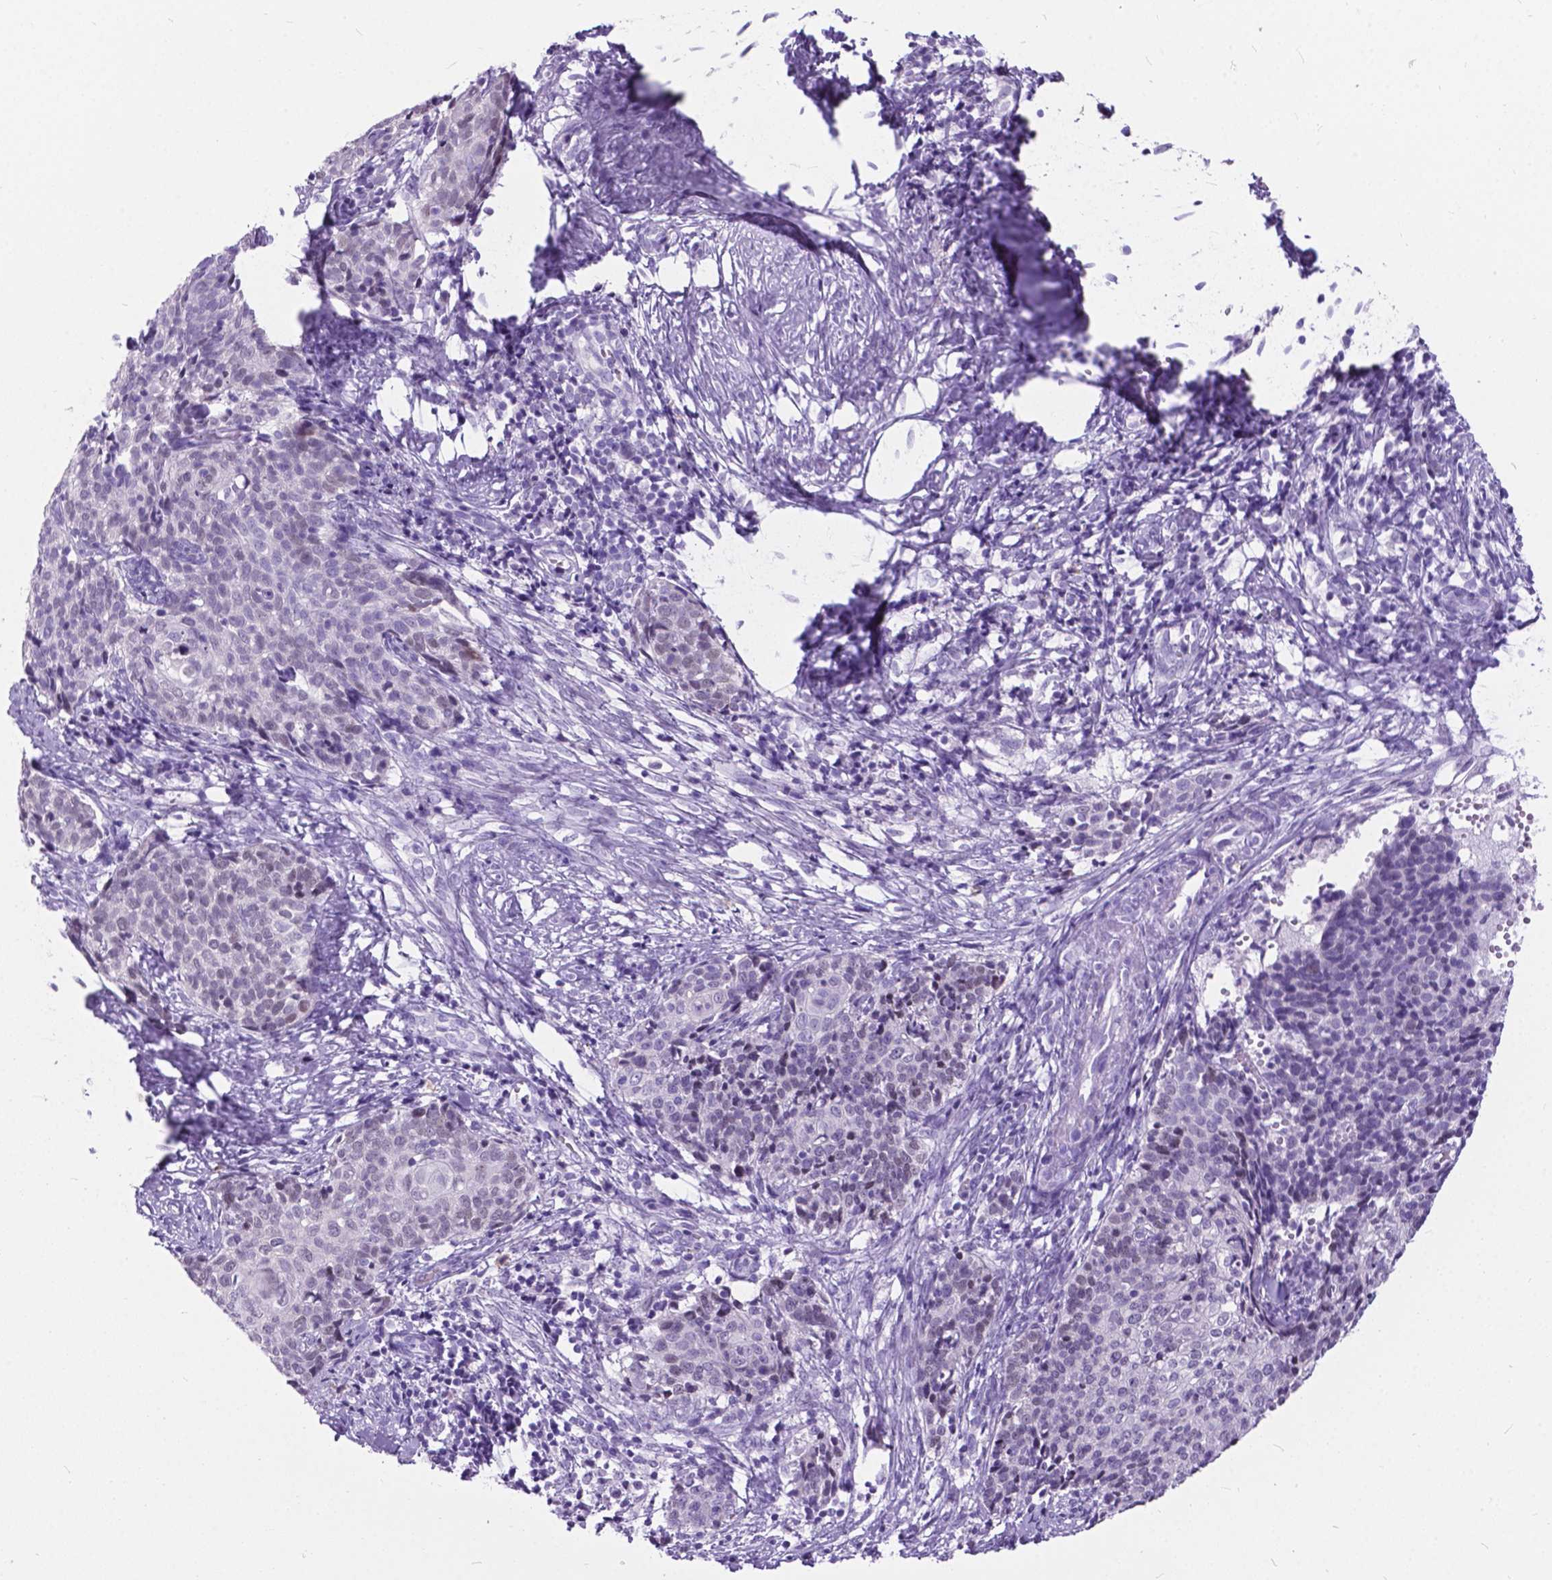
{"staining": {"intensity": "negative", "quantity": "none", "location": "none"}, "tissue": "cervical cancer", "cell_type": "Tumor cells", "image_type": "cancer", "snomed": [{"axis": "morphology", "description": "Squamous cell carcinoma, NOS"}, {"axis": "topography", "description": "Cervix"}], "caption": "Immunohistochemistry image of neoplastic tissue: human cervical squamous cell carcinoma stained with DAB reveals no significant protein expression in tumor cells.", "gene": "BSND", "patient": {"sex": "female", "age": 39}}